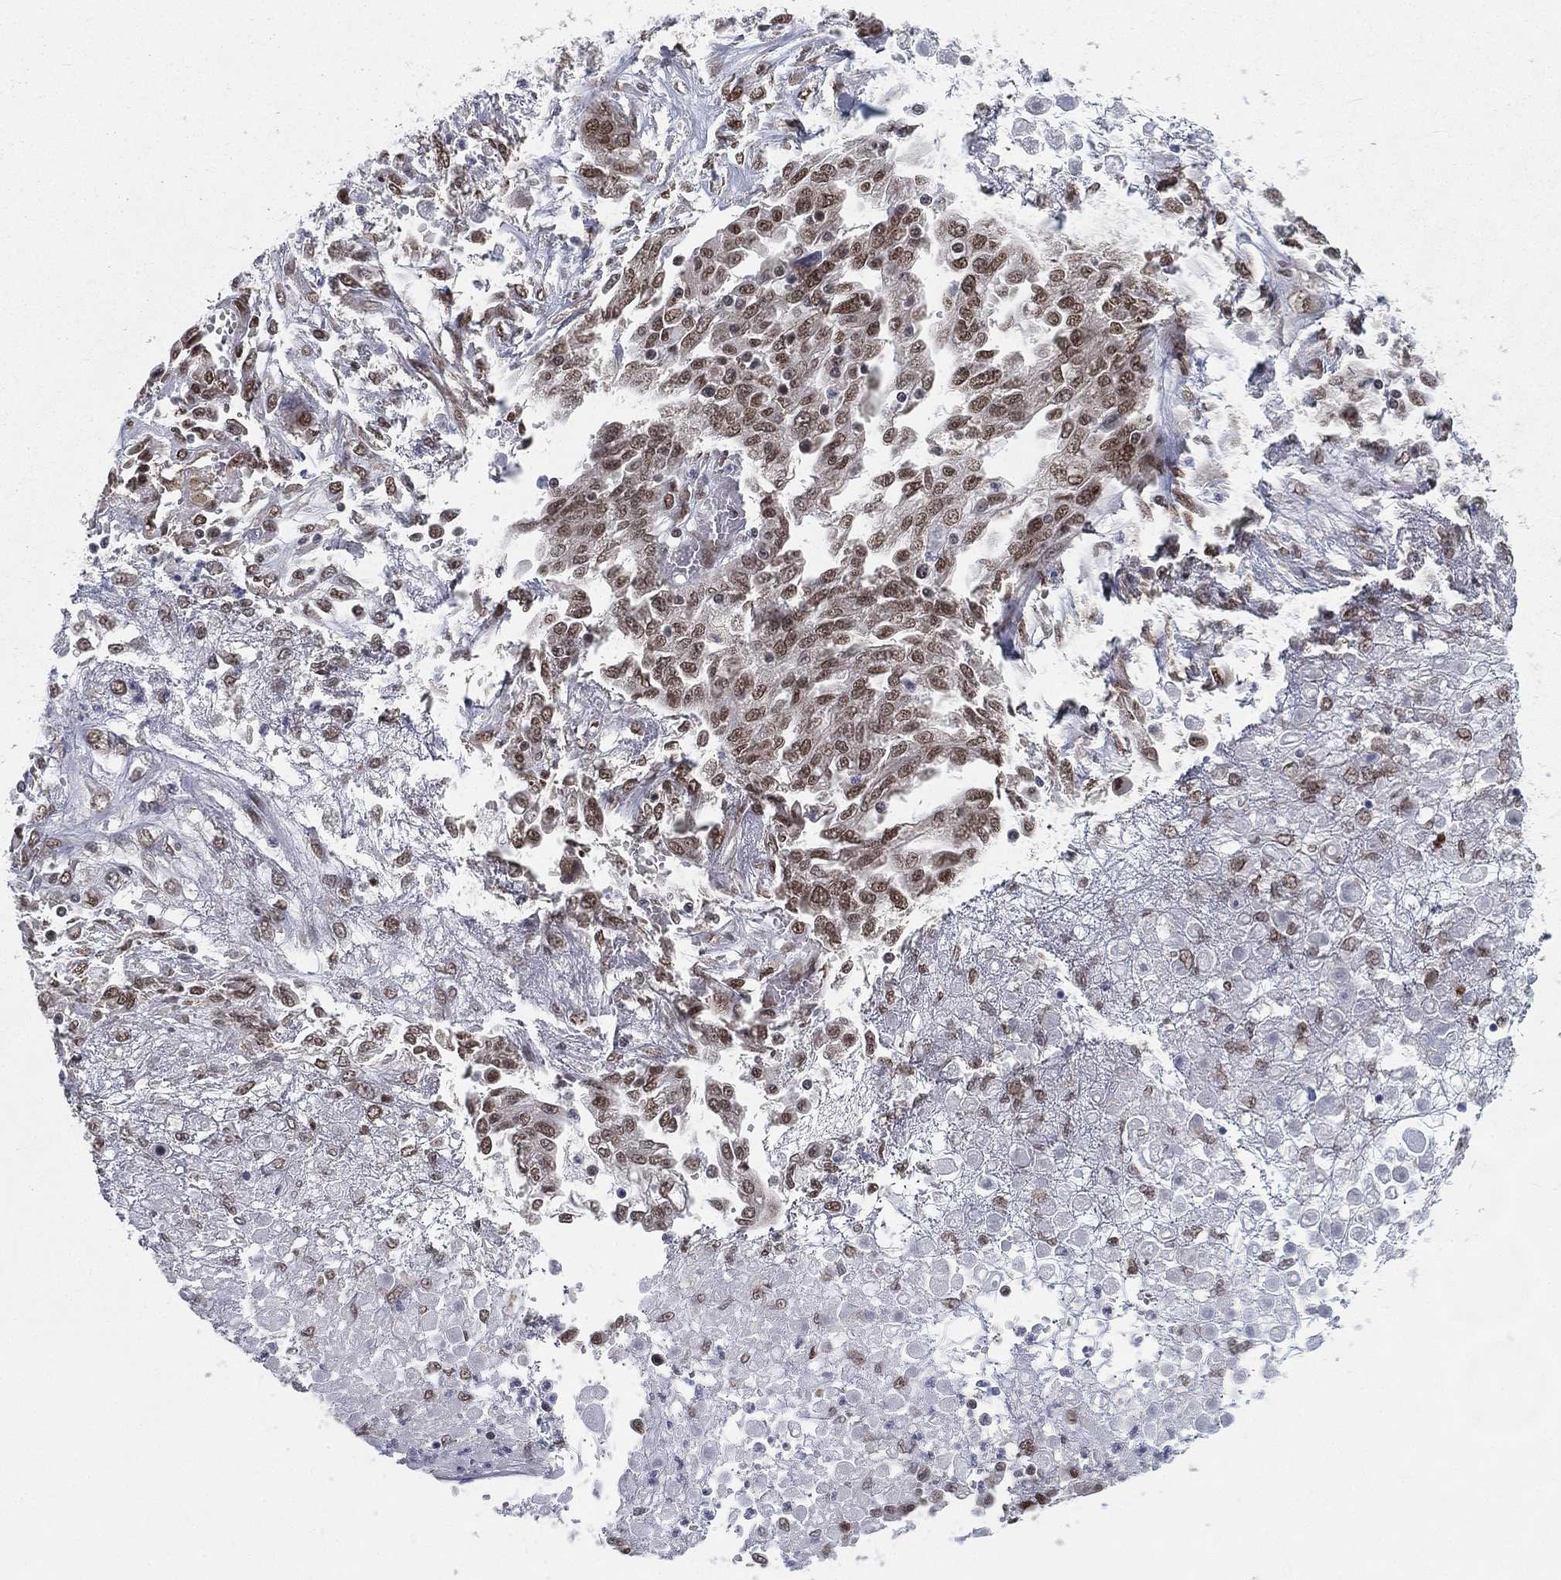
{"staining": {"intensity": "moderate", "quantity": "25%-75%", "location": "nuclear"}, "tissue": "ovarian cancer", "cell_type": "Tumor cells", "image_type": "cancer", "snomed": [{"axis": "morphology", "description": "Cystadenocarcinoma, serous, NOS"}, {"axis": "topography", "description": "Ovary"}], "caption": "Ovarian cancer was stained to show a protein in brown. There is medium levels of moderate nuclear staining in about 25%-75% of tumor cells.", "gene": "FUBP3", "patient": {"sex": "female", "age": 67}}